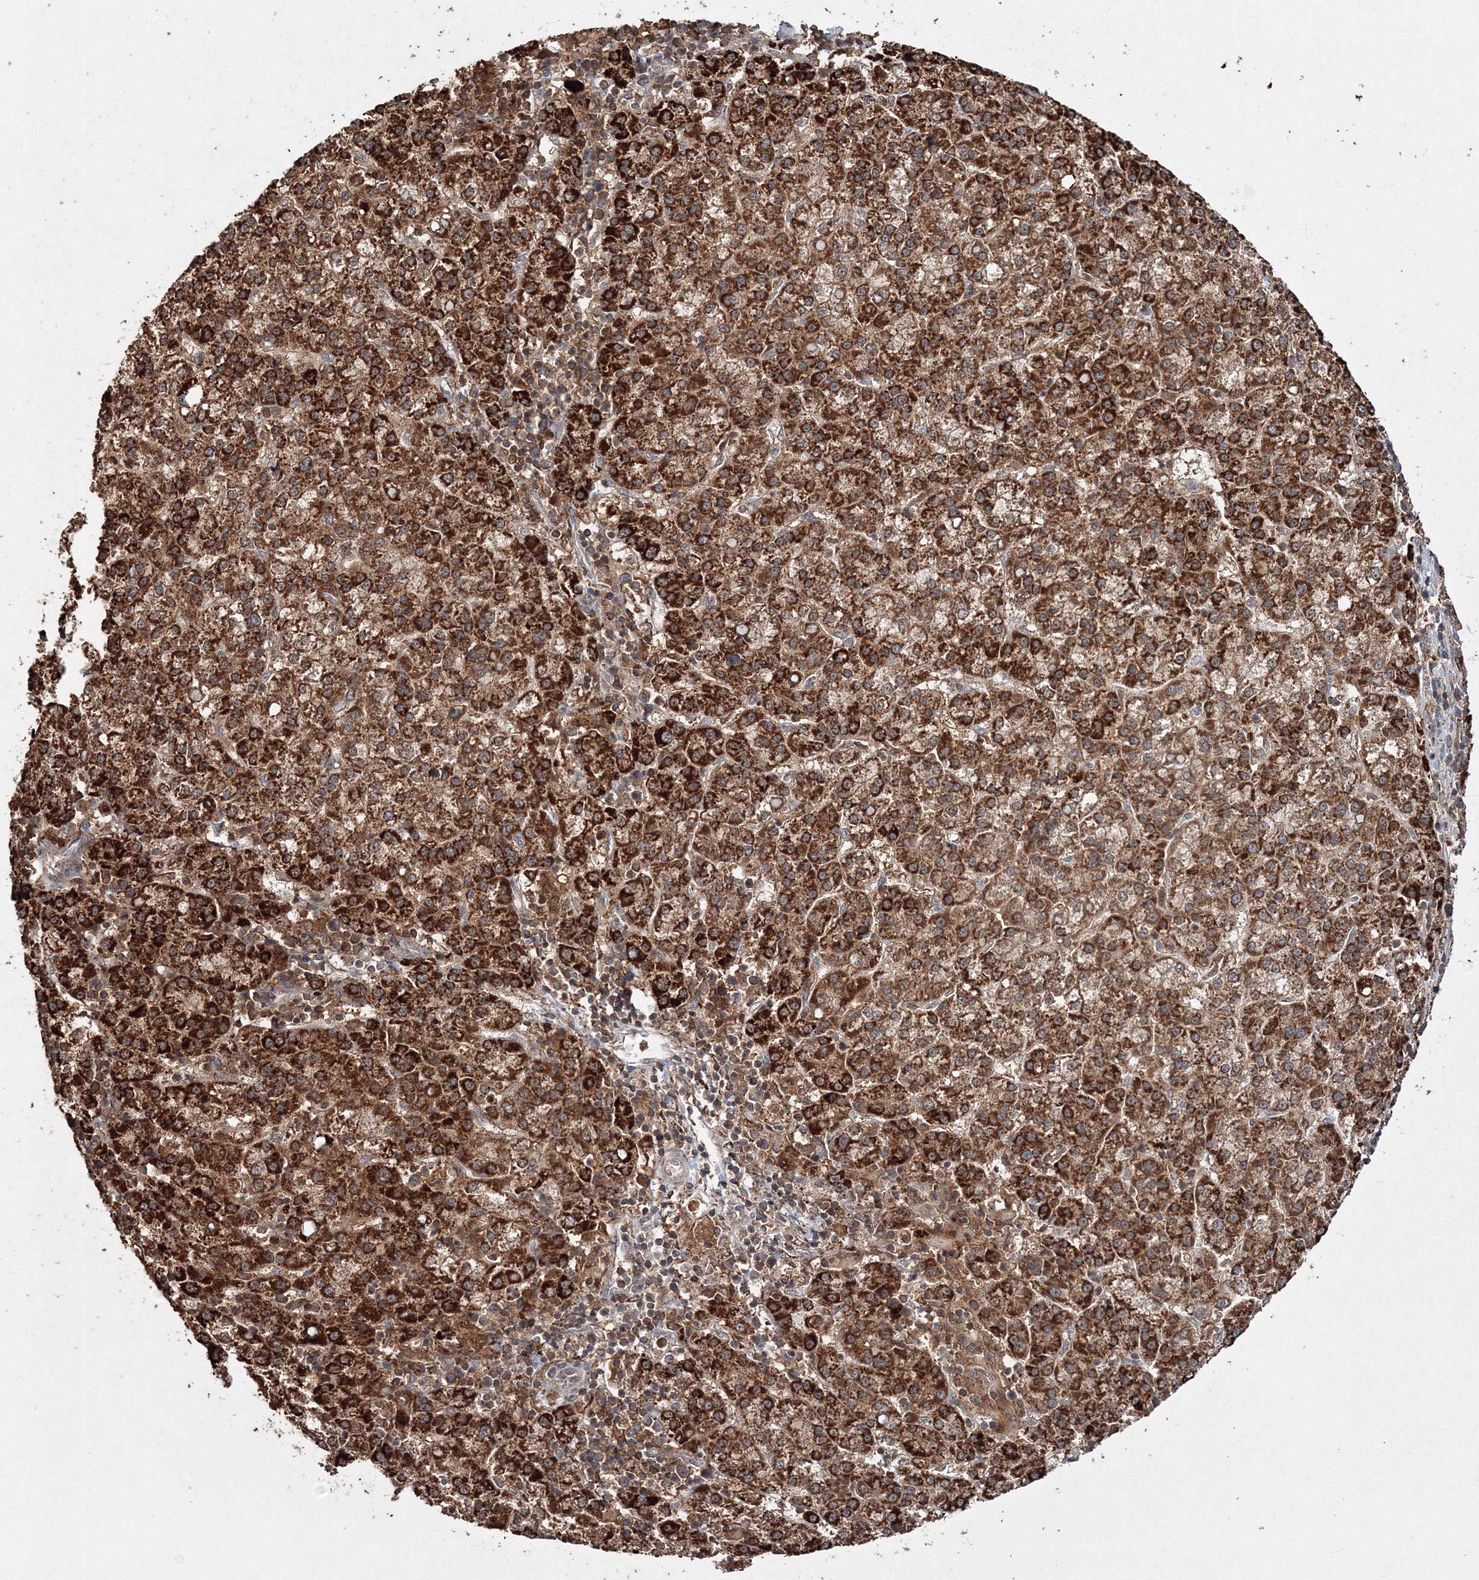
{"staining": {"intensity": "strong", "quantity": ">75%", "location": "cytoplasmic/membranous"}, "tissue": "liver cancer", "cell_type": "Tumor cells", "image_type": "cancer", "snomed": [{"axis": "morphology", "description": "Carcinoma, Hepatocellular, NOS"}, {"axis": "topography", "description": "Liver"}], "caption": "Strong cytoplasmic/membranous protein expression is appreciated in approximately >75% of tumor cells in liver hepatocellular carcinoma.", "gene": "DDO", "patient": {"sex": "female", "age": 58}}